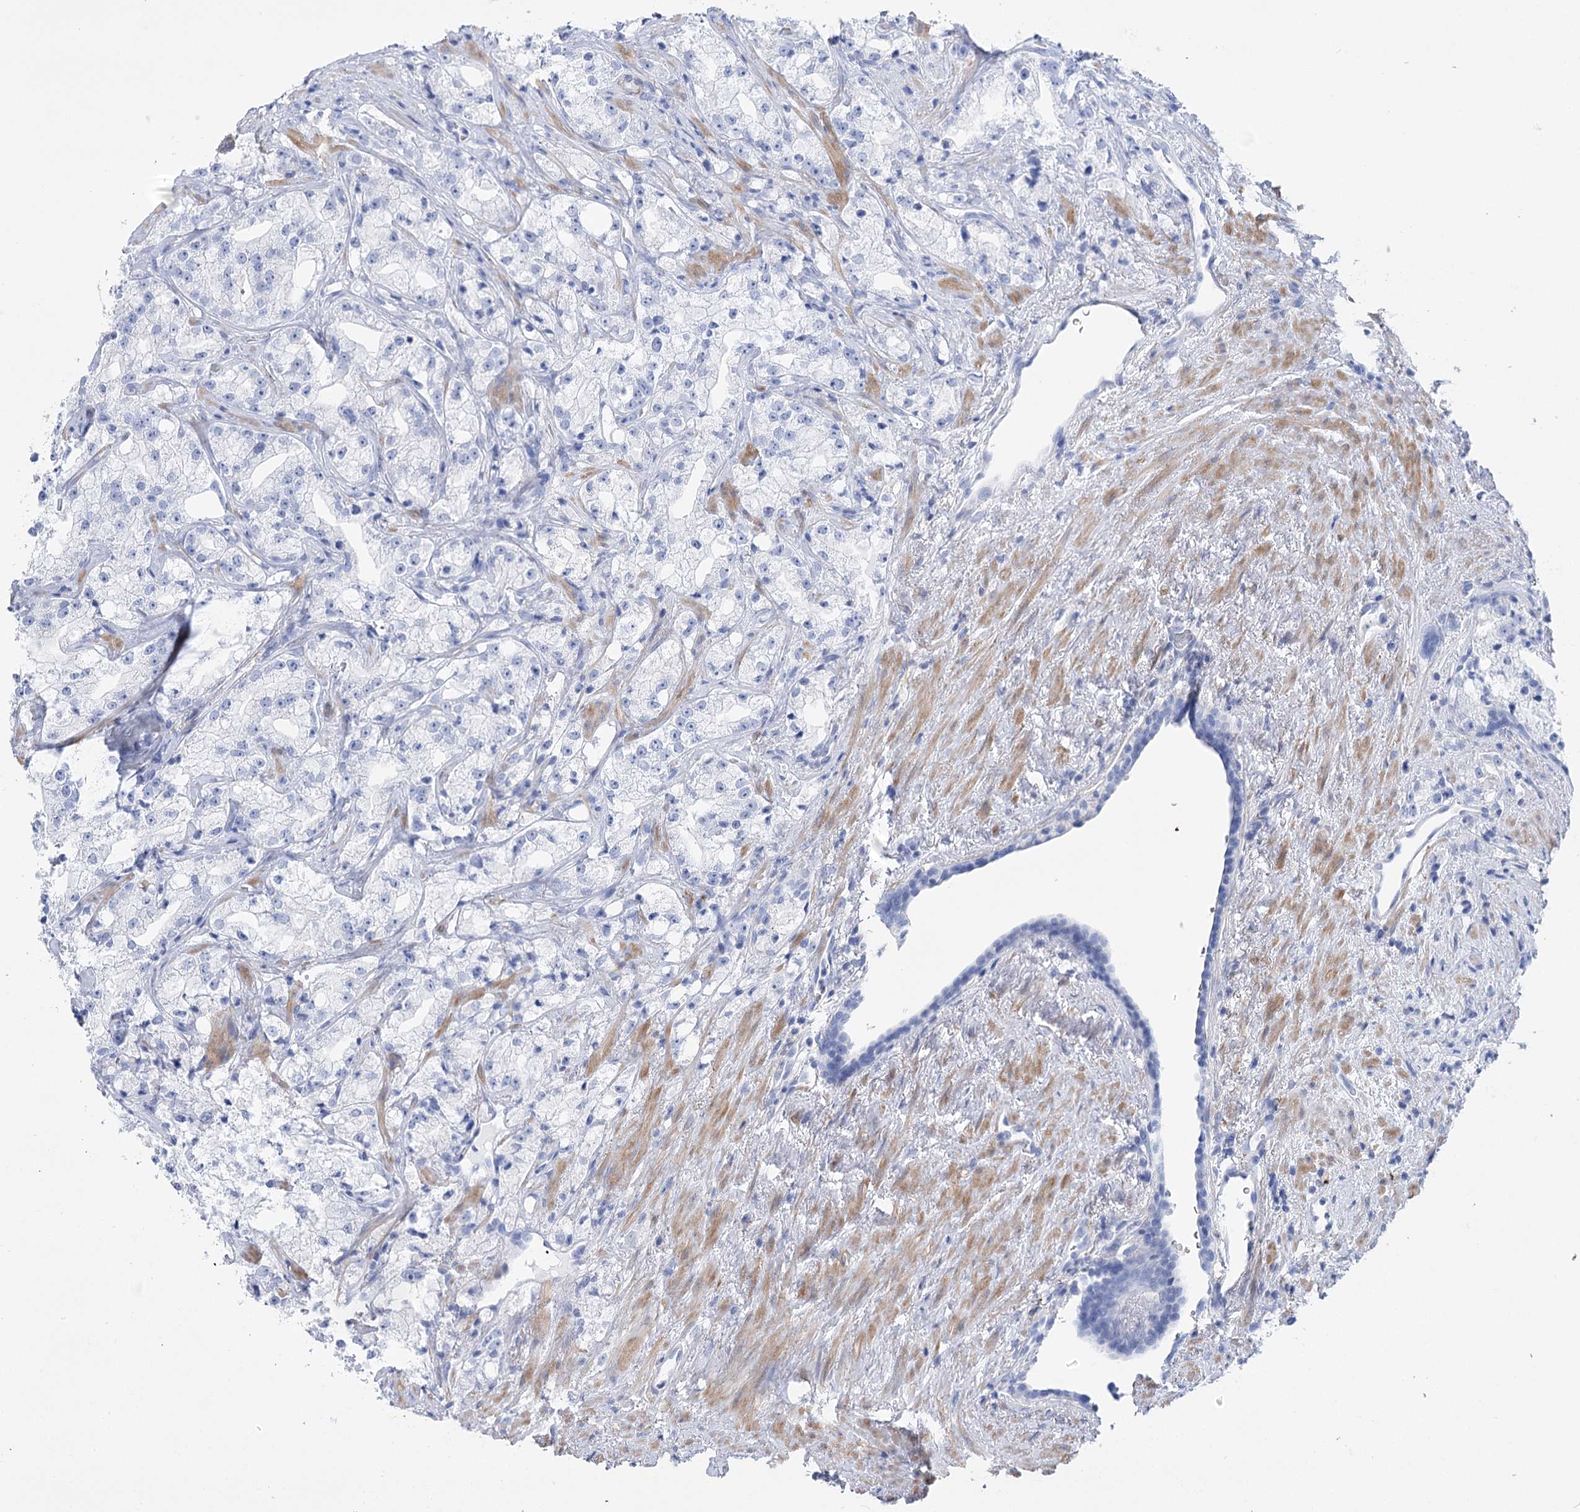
{"staining": {"intensity": "negative", "quantity": "none", "location": "none"}, "tissue": "prostate cancer", "cell_type": "Tumor cells", "image_type": "cancer", "snomed": [{"axis": "morphology", "description": "Adenocarcinoma, High grade"}, {"axis": "topography", "description": "Prostate"}], "caption": "An immunohistochemistry histopathology image of prostate cancer is shown. There is no staining in tumor cells of prostate cancer.", "gene": "PCDHA1", "patient": {"sex": "male", "age": 64}}